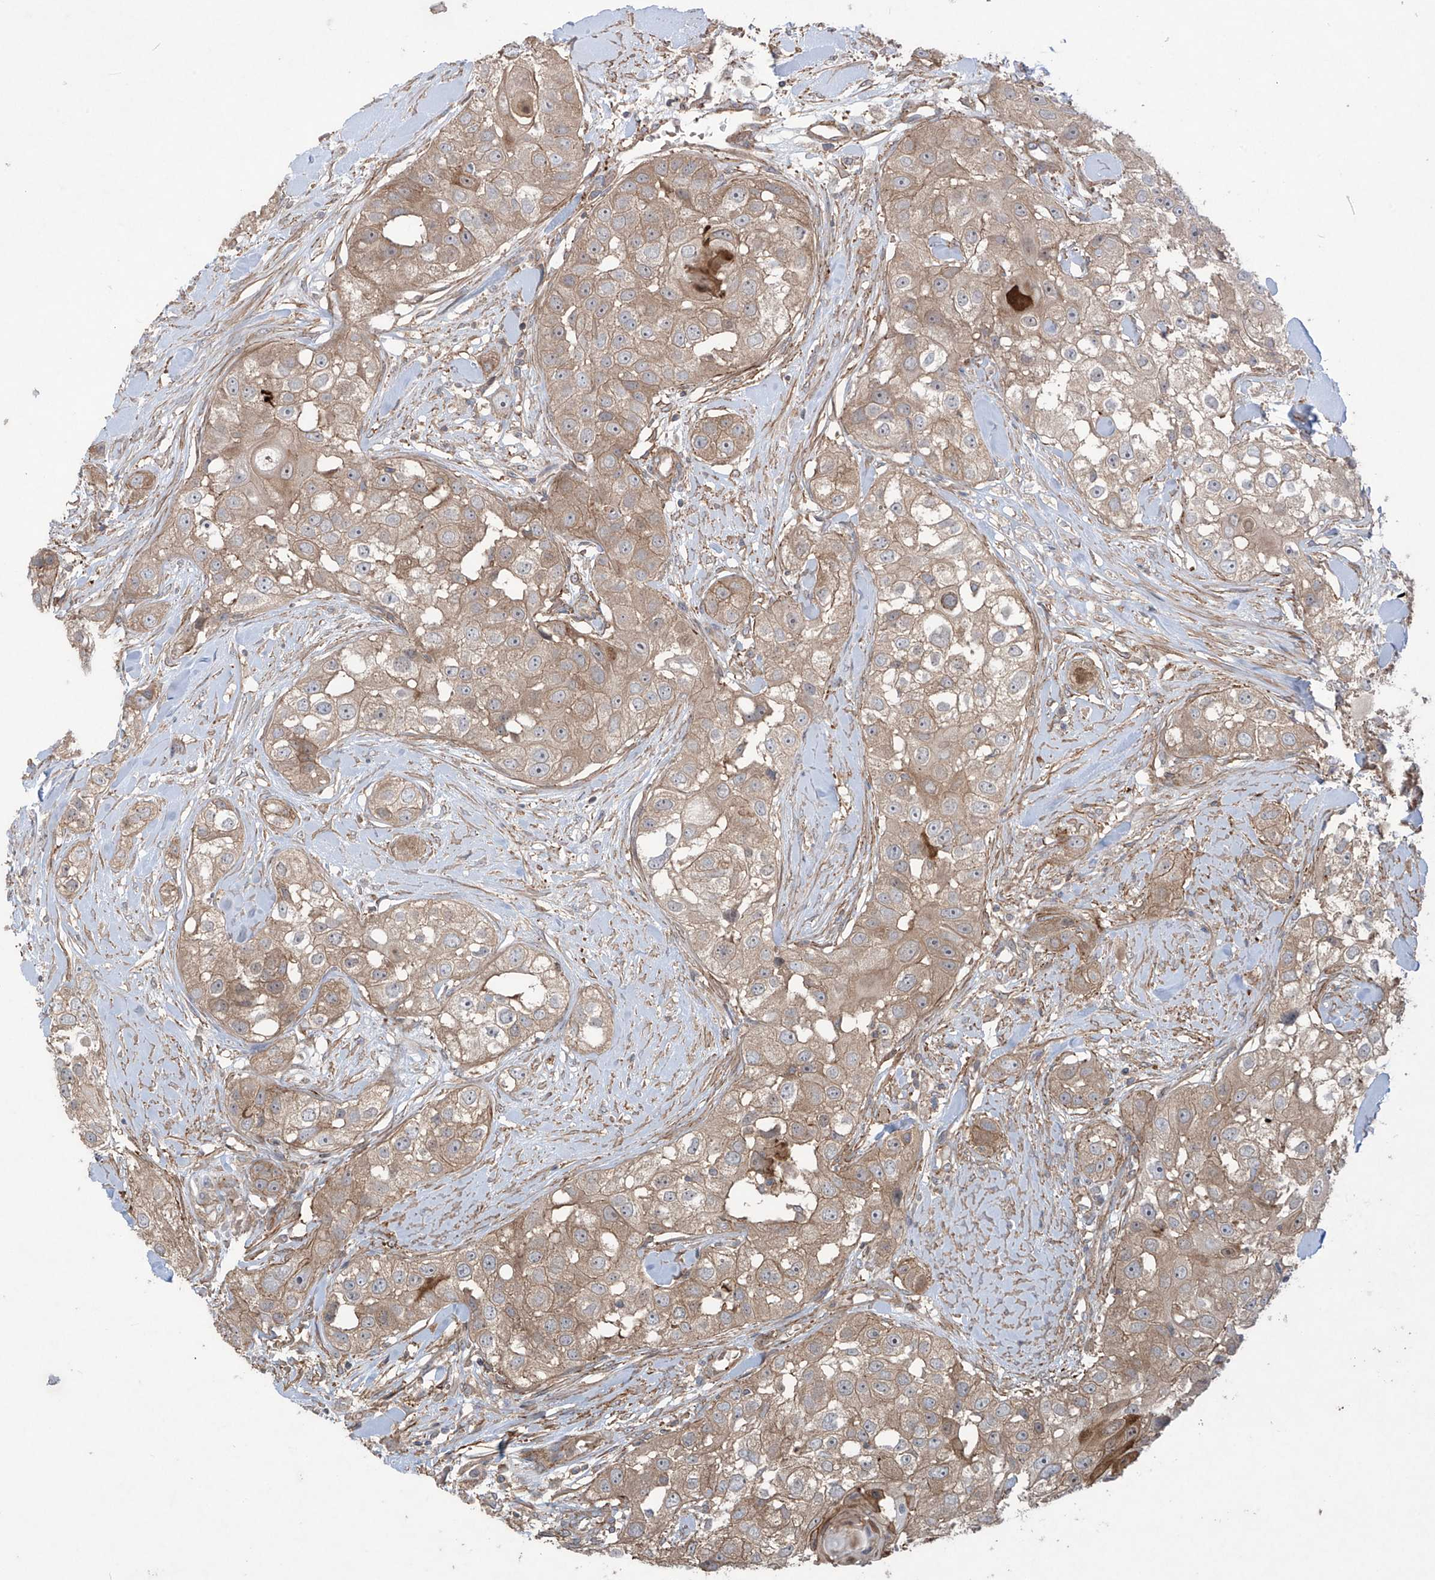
{"staining": {"intensity": "moderate", "quantity": ">75%", "location": "cytoplasmic/membranous"}, "tissue": "head and neck cancer", "cell_type": "Tumor cells", "image_type": "cancer", "snomed": [{"axis": "morphology", "description": "Normal tissue, NOS"}, {"axis": "morphology", "description": "Squamous cell carcinoma, NOS"}, {"axis": "topography", "description": "Skeletal muscle"}, {"axis": "topography", "description": "Head-Neck"}], "caption": "Head and neck cancer stained with immunohistochemistry (IHC) exhibits moderate cytoplasmic/membranous expression in about >75% of tumor cells.", "gene": "TRMU", "patient": {"sex": "male", "age": 51}}